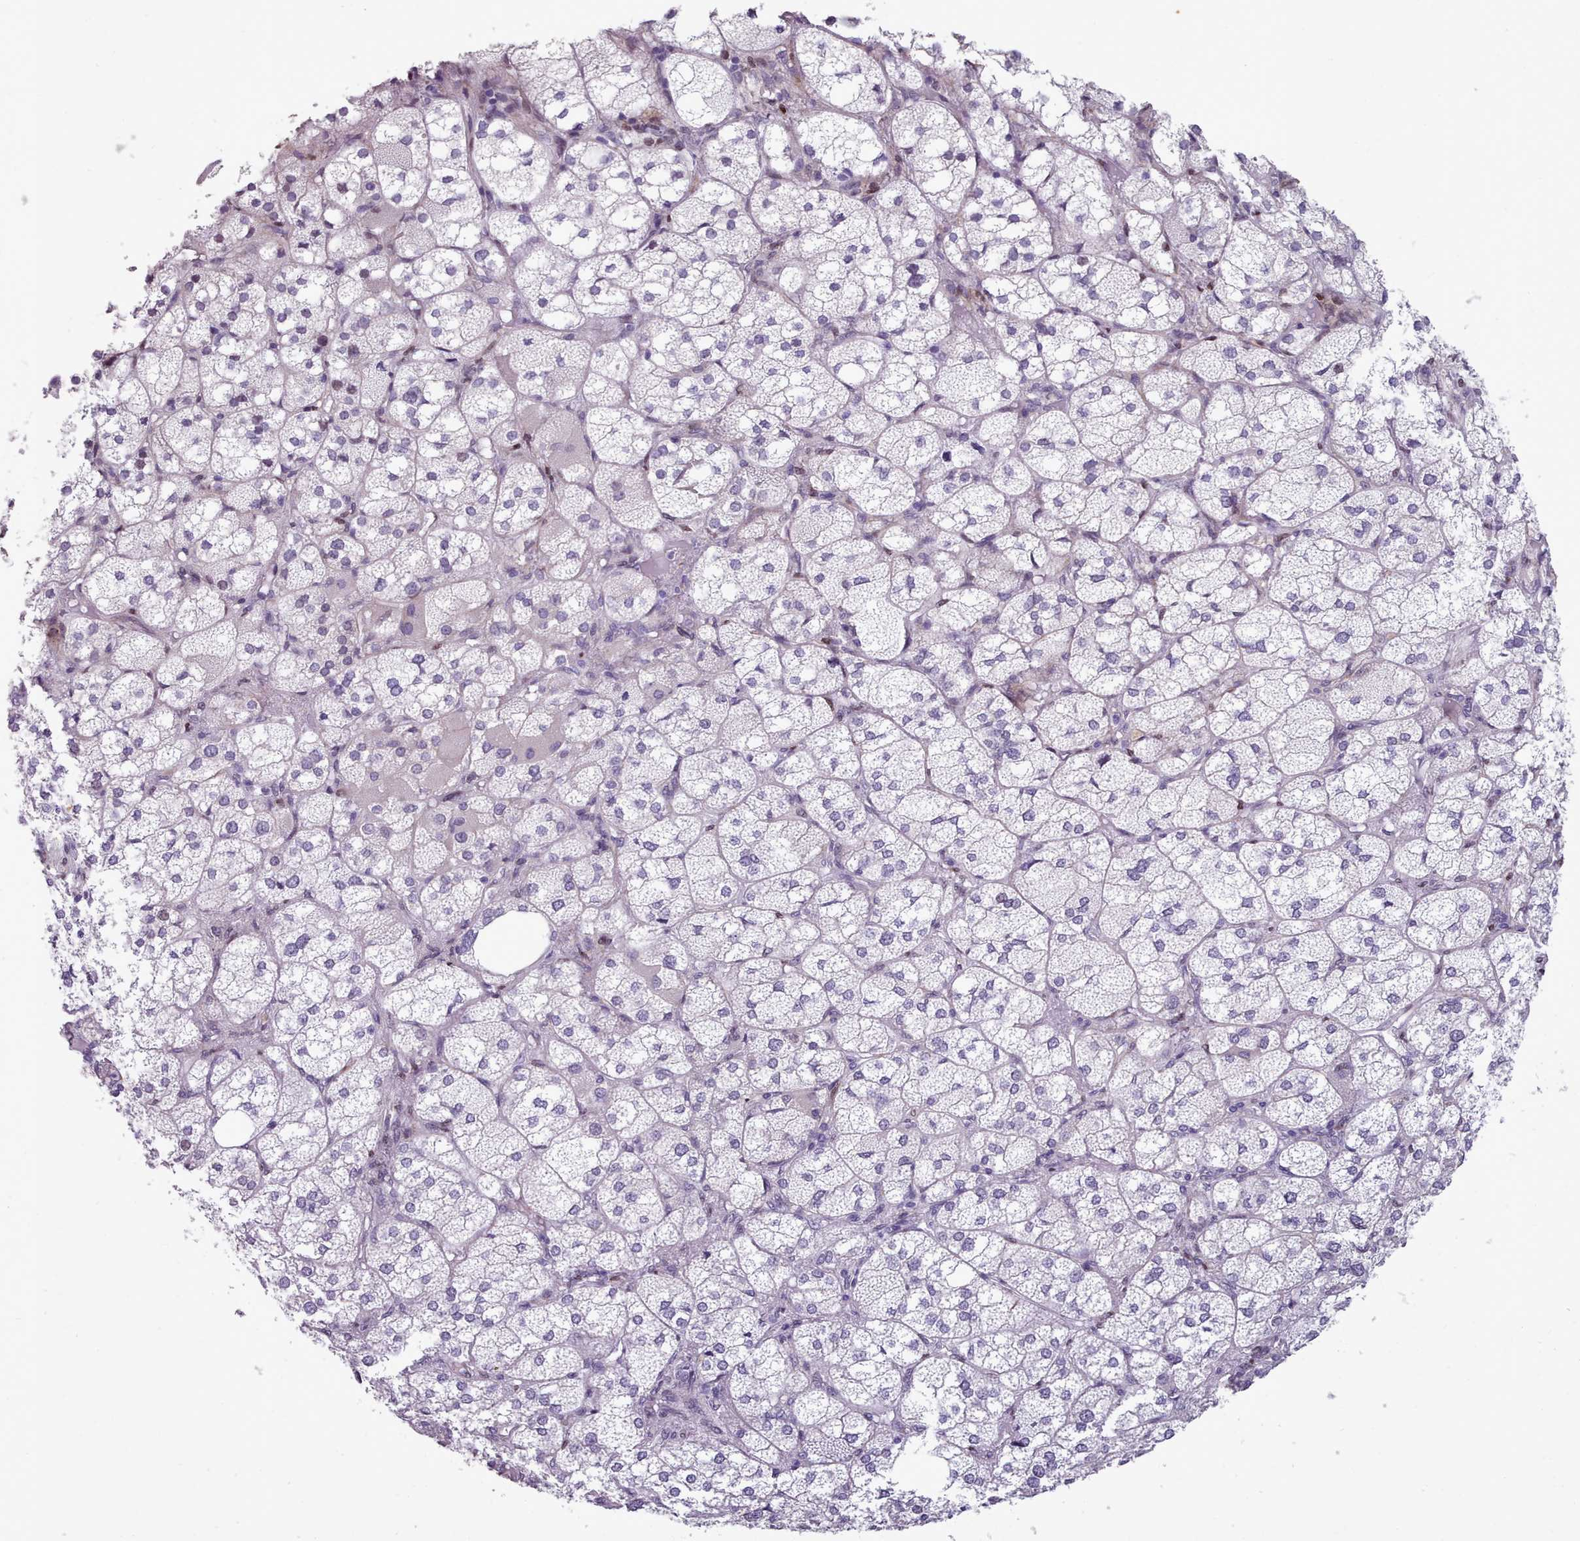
{"staining": {"intensity": "weak", "quantity": "<25%", "location": "cytoplasmic/membranous,nuclear"}, "tissue": "adrenal gland", "cell_type": "Glandular cells", "image_type": "normal", "snomed": [{"axis": "morphology", "description": "Normal tissue, NOS"}, {"axis": "topography", "description": "Adrenal gland"}], "caption": "DAB immunohistochemical staining of normal adrenal gland exhibits no significant staining in glandular cells.", "gene": "KCNT2", "patient": {"sex": "female", "age": 61}}